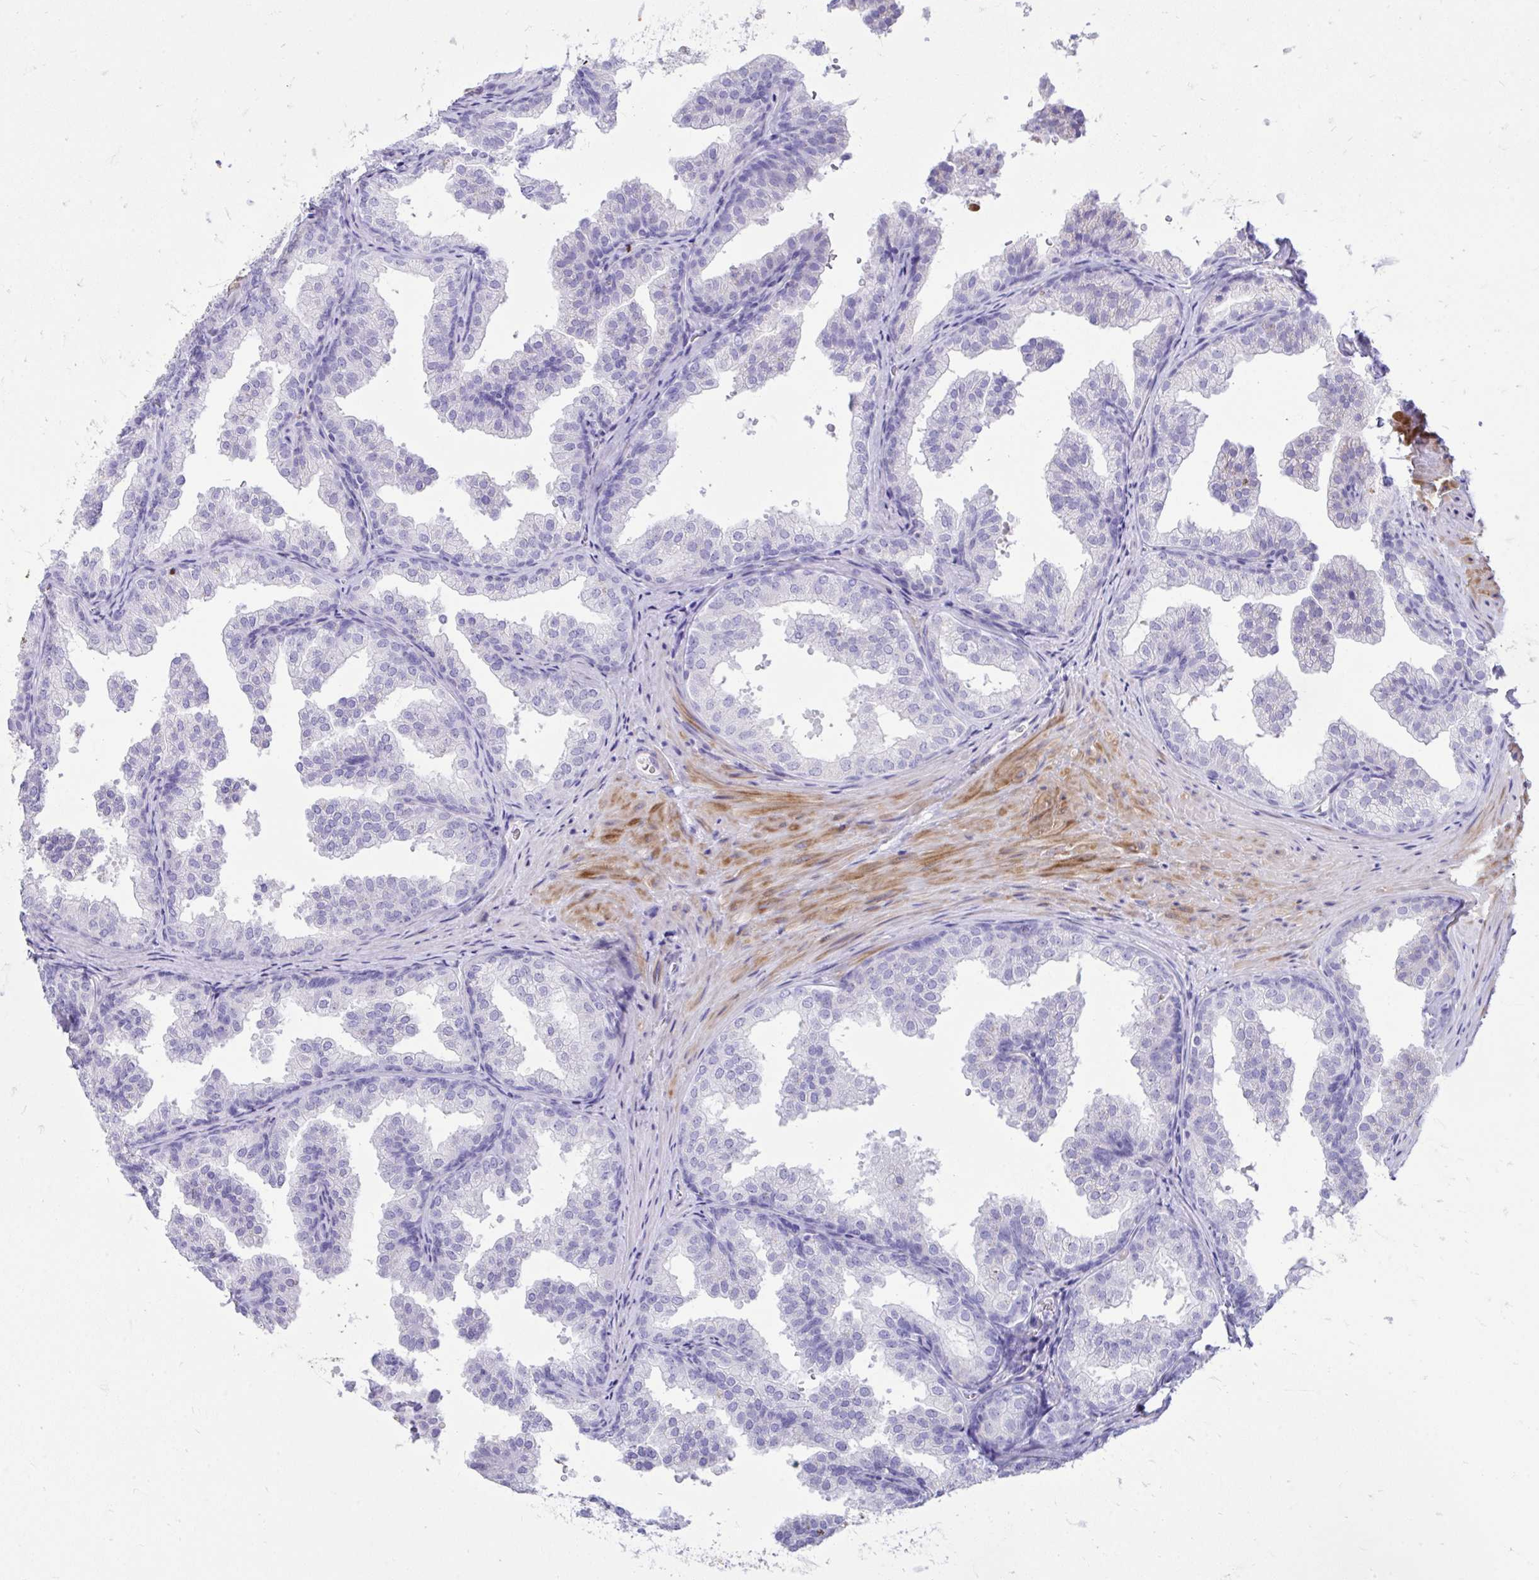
{"staining": {"intensity": "negative", "quantity": "none", "location": "none"}, "tissue": "prostate", "cell_type": "Glandular cells", "image_type": "normal", "snomed": [{"axis": "morphology", "description": "Normal tissue, NOS"}, {"axis": "topography", "description": "Prostate"}], "caption": "A high-resolution micrograph shows immunohistochemistry staining of unremarkable prostate, which shows no significant positivity in glandular cells. (DAB IHC visualized using brightfield microscopy, high magnification).", "gene": "ANKDD1B", "patient": {"sex": "male", "age": 37}}